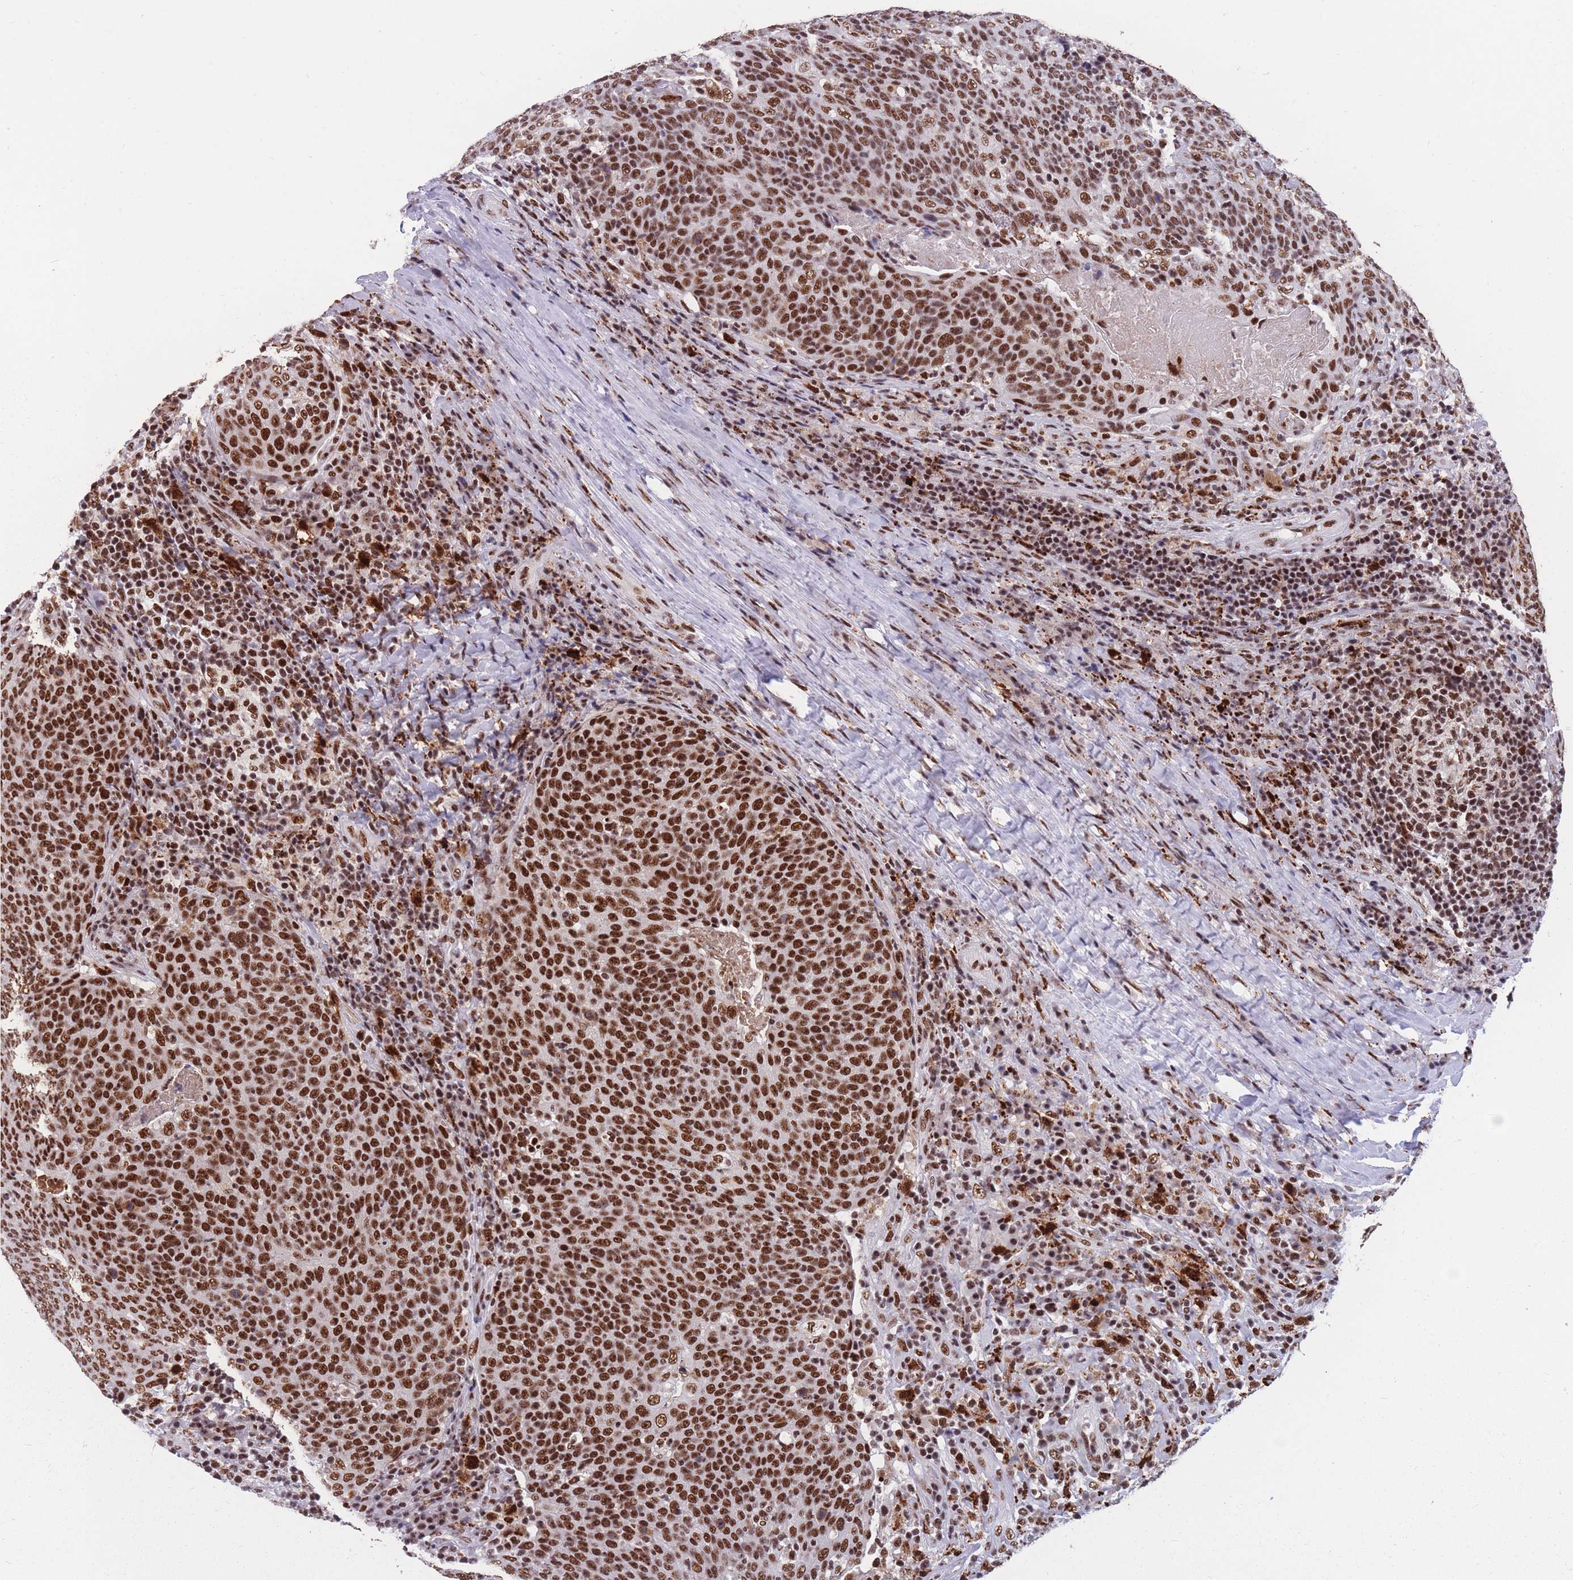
{"staining": {"intensity": "strong", "quantity": ">75%", "location": "nuclear"}, "tissue": "head and neck cancer", "cell_type": "Tumor cells", "image_type": "cancer", "snomed": [{"axis": "morphology", "description": "Squamous cell carcinoma, NOS"}, {"axis": "morphology", "description": "Squamous cell carcinoma, metastatic, NOS"}, {"axis": "topography", "description": "Lymph node"}, {"axis": "topography", "description": "Head-Neck"}], "caption": "Immunohistochemistry (IHC) image of metastatic squamous cell carcinoma (head and neck) stained for a protein (brown), which demonstrates high levels of strong nuclear expression in approximately >75% of tumor cells.", "gene": "PRPF19", "patient": {"sex": "male", "age": 62}}